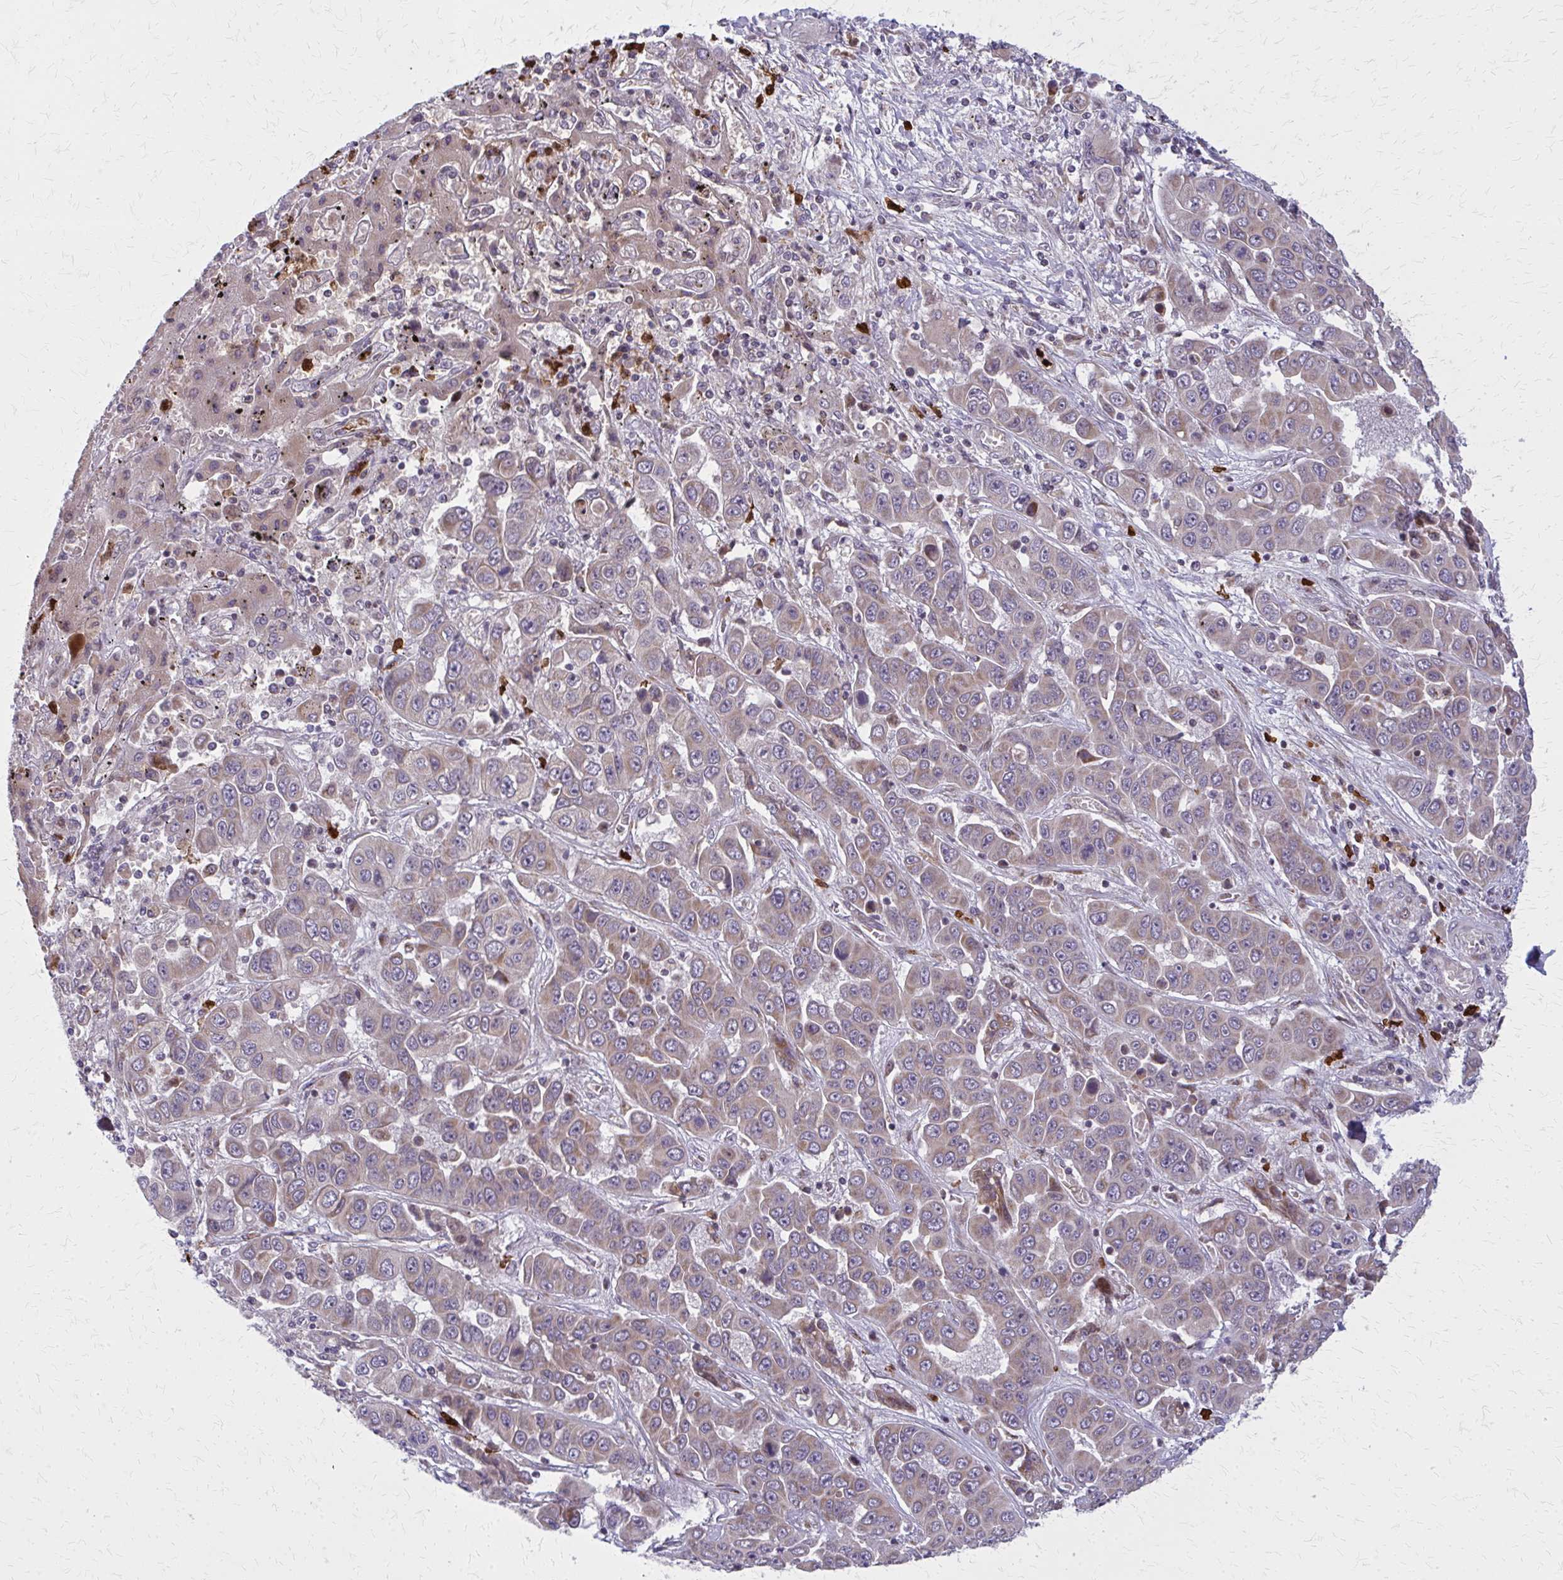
{"staining": {"intensity": "weak", "quantity": ">75%", "location": "cytoplasmic/membranous"}, "tissue": "liver cancer", "cell_type": "Tumor cells", "image_type": "cancer", "snomed": [{"axis": "morphology", "description": "Cholangiocarcinoma"}, {"axis": "topography", "description": "Liver"}], "caption": "The photomicrograph displays immunohistochemical staining of liver cancer (cholangiocarcinoma). There is weak cytoplasmic/membranous positivity is present in approximately >75% of tumor cells.", "gene": "MCCC1", "patient": {"sex": "female", "age": 52}}